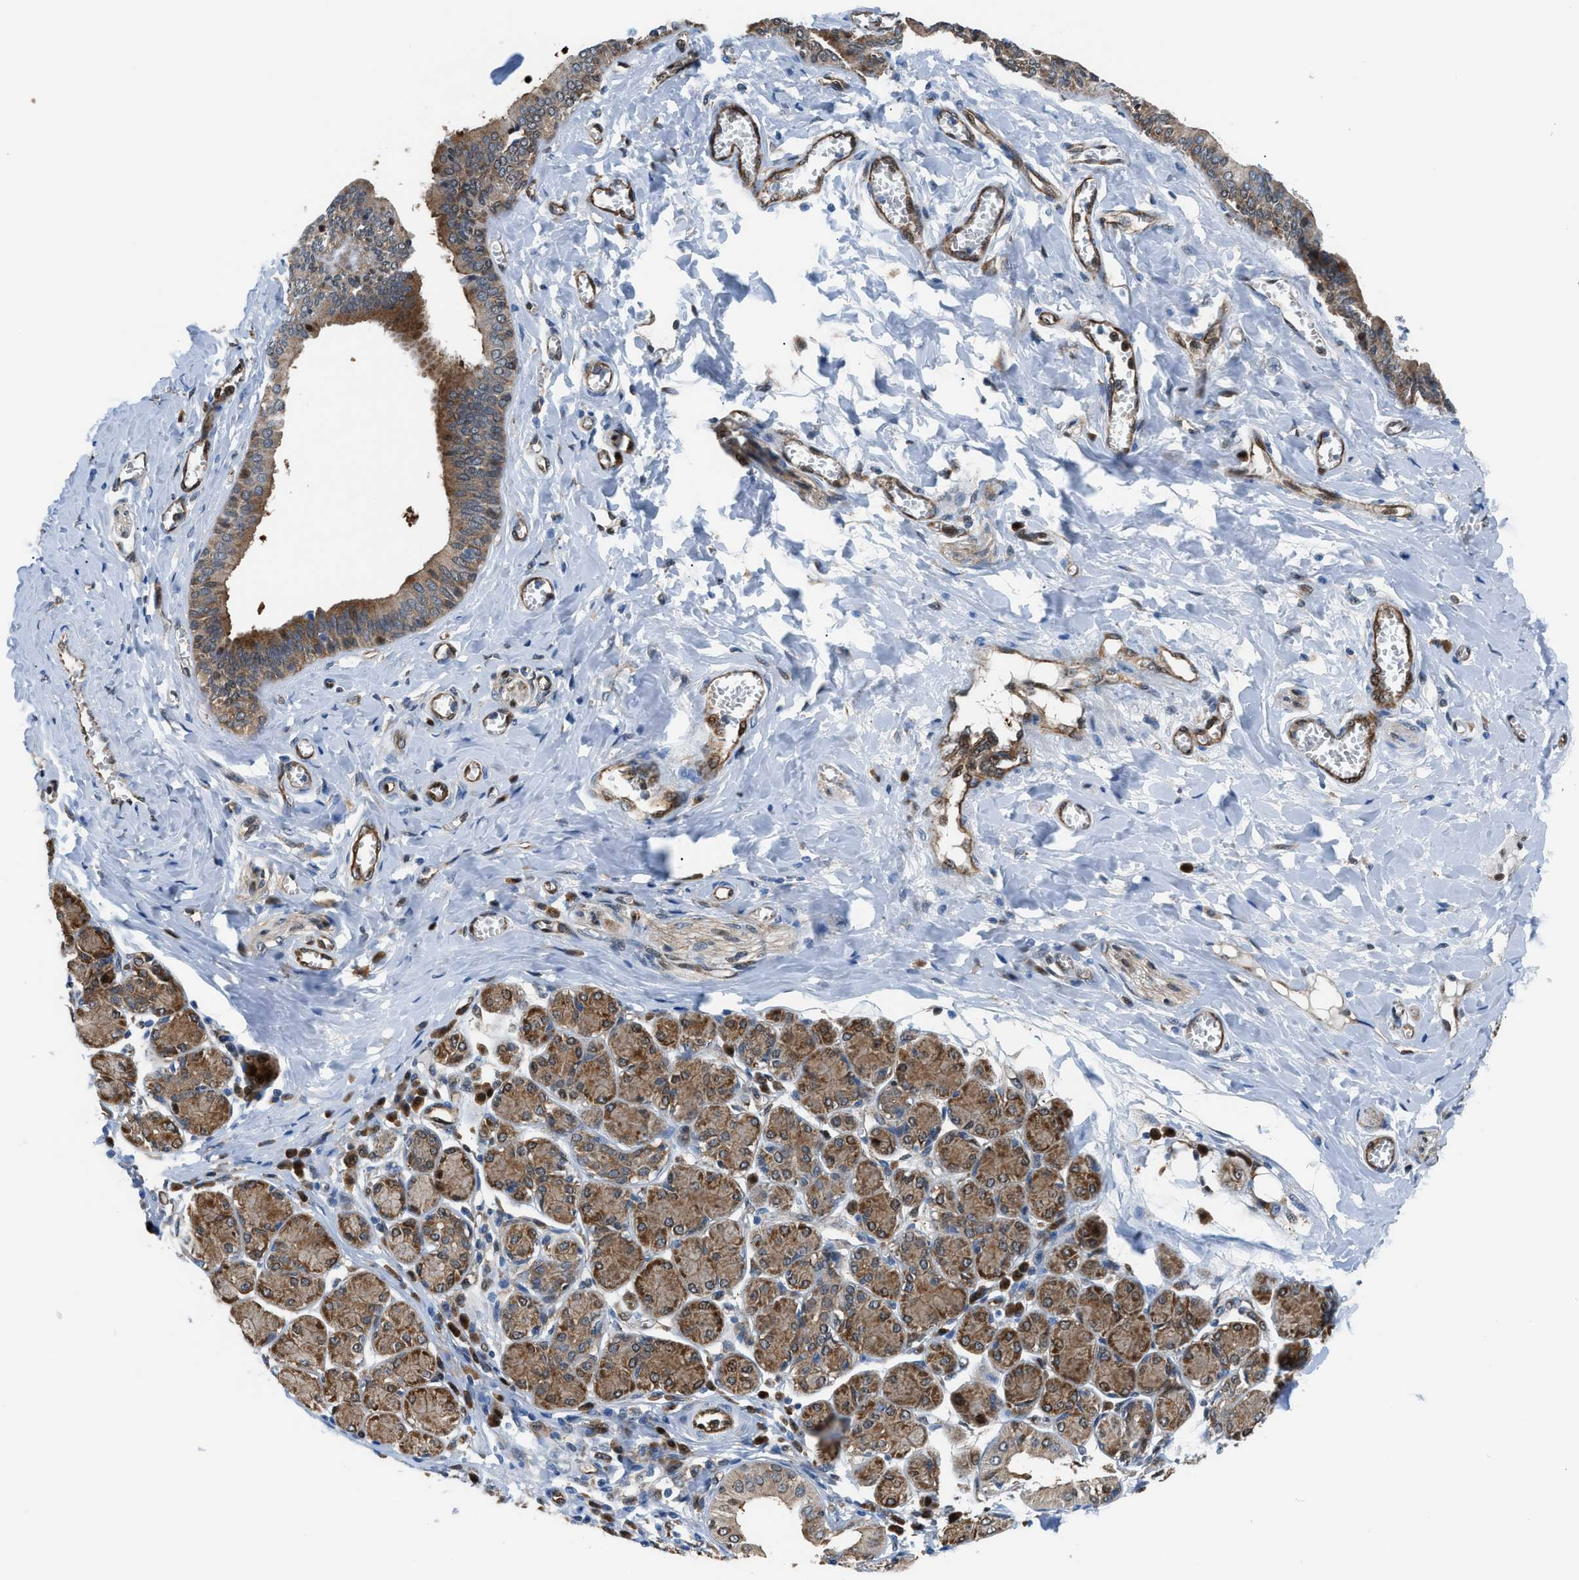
{"staining": {"intensity": "strong", "quantity": "25%-75%", "location": "cytoplasmic/membranous,nuclear"}, "tissue": "salivary gland", "cell_type": "Glandular cells", "image_type": "normal", "snomed": [{"axis": "morphology", "description": "Normal tissue, NOS"}, {"axis": "morphology", "description": "Inflammation, NOS"}, {"axis": "topography", "description": "Lymph node"}, {"axis": "topography", "description": "Salivary gland"}], "caption": "Immunohistochemistry (IHC) (DAB (3,3'-diaminobenzidine)) staining of normal salivary gland exhibits strong cytoplasmic/membranous,nuclear protein expression in approximately 25%-75% of glandular cells. The protein is shown in brown color, while the nuclei are stained blue.", "gene": "YWHAE", "patient": {"sex": "male", "age": 3}}